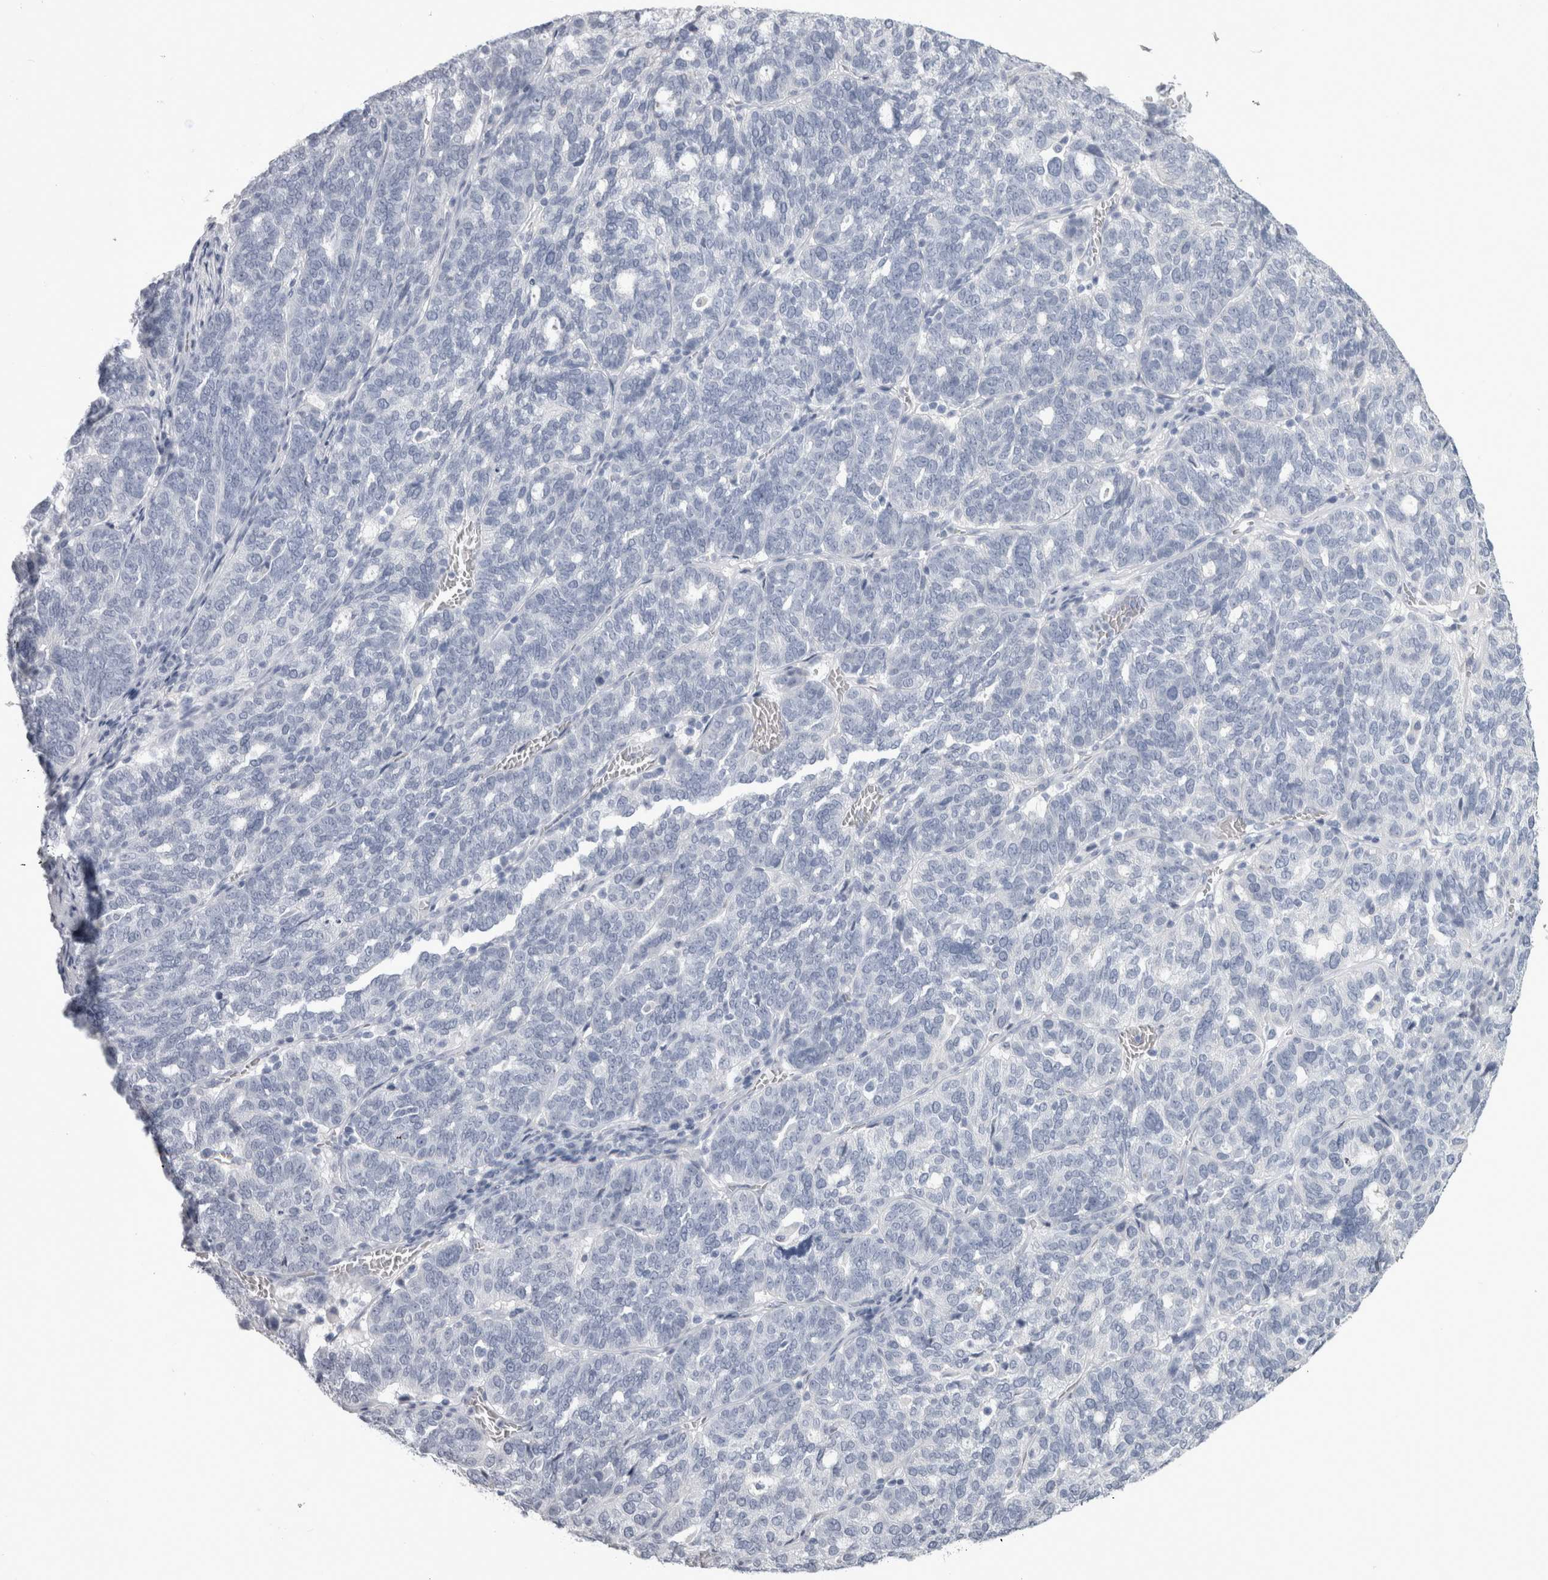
{"staining": {"intensity": "negative", "quantity": "none", "location": "none"}, "tissue": "ovarian cancer", "cell_type": "Tumor cells", "image_type": "cancer", "snomed": [{"axis": "morphology", "description": "Cystadenocarcinoma, serous, NOS"}, {"axis": "topography", "description": "Ovary"}], "caption": "An image of serous cystadenocarcinoma (ovarian) stained for a protein demonstrates no brown staining in tumor cells.", "gene": "ADAM2", "patient": {"sex": "female", "age": 59}}